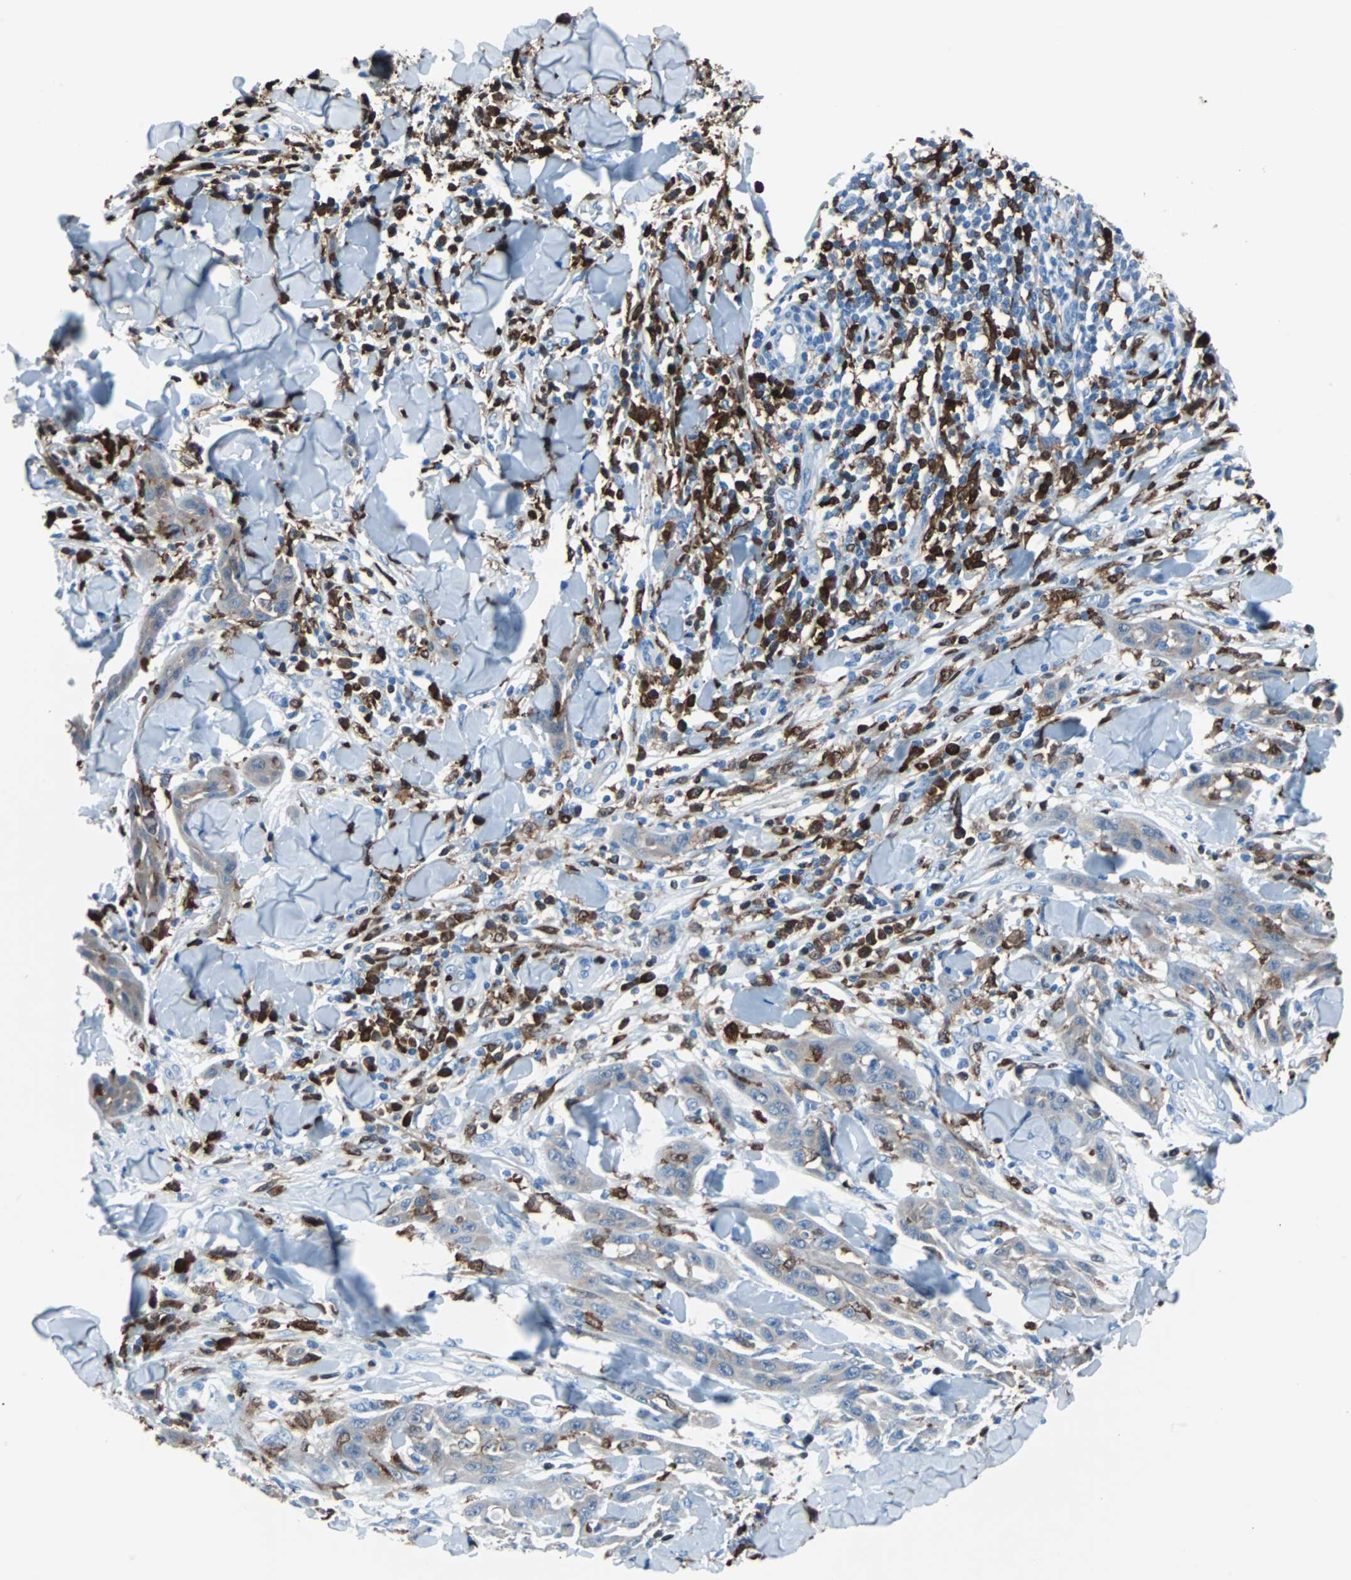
{"staining": {"intensity": "weak", "quantity": "<25%", "location": "cytoplasmic/membranous"}, "tissue": "skin cancer", "cell_type": "Tumor cells", "image_type": "cancer", "snomed": [{"axis": "morphology", "description": "Squamous cell carcinoma, NOS"}, {"axis": "topography", "description": "Skin"}], "caption": "Immunohistochemistry of human skin squamous cell carcinoma displays no expression in tumor cells.", "gene": "SYK", "patient": {"sex": "male", "age": 24}}